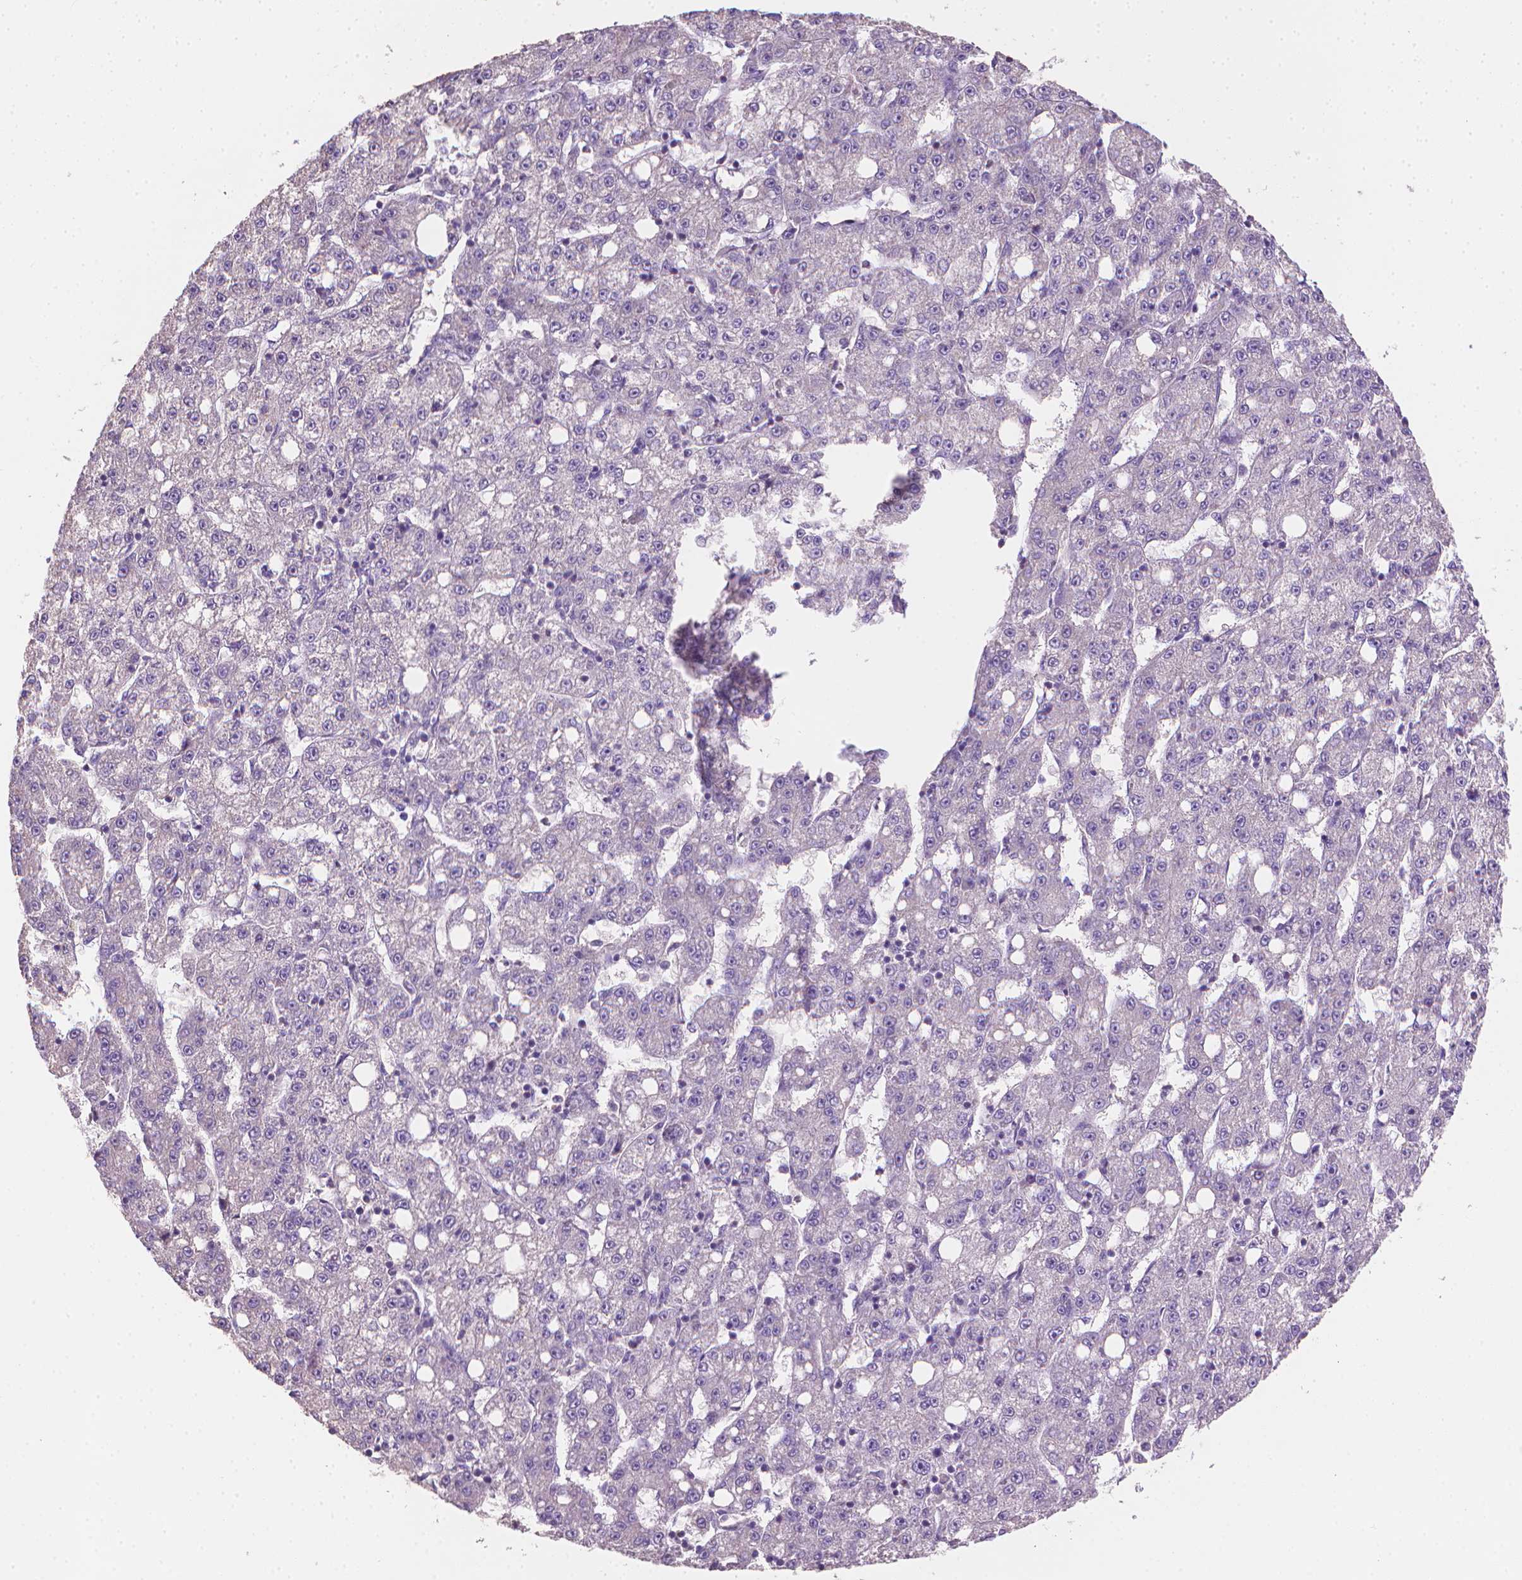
{"staining": {"intensity": "negative", "quantity": "none", "location": "none"}, "tissue": "liver cancer", "cell_type": "Tumor cells", "image_type": "cancer", "snomed": [{"axis": "morphology", "description": "Carcinoma, Hepatocellular, NOS"}, {"axis": "topography", "description": "Liver"}], "caption": "The immunohistochemistry (IHC) image has no significant staining in tumor cells of liver cancer tissue.", "gene": "CATIP", "patient": {"sex": "female", "age": 65}}